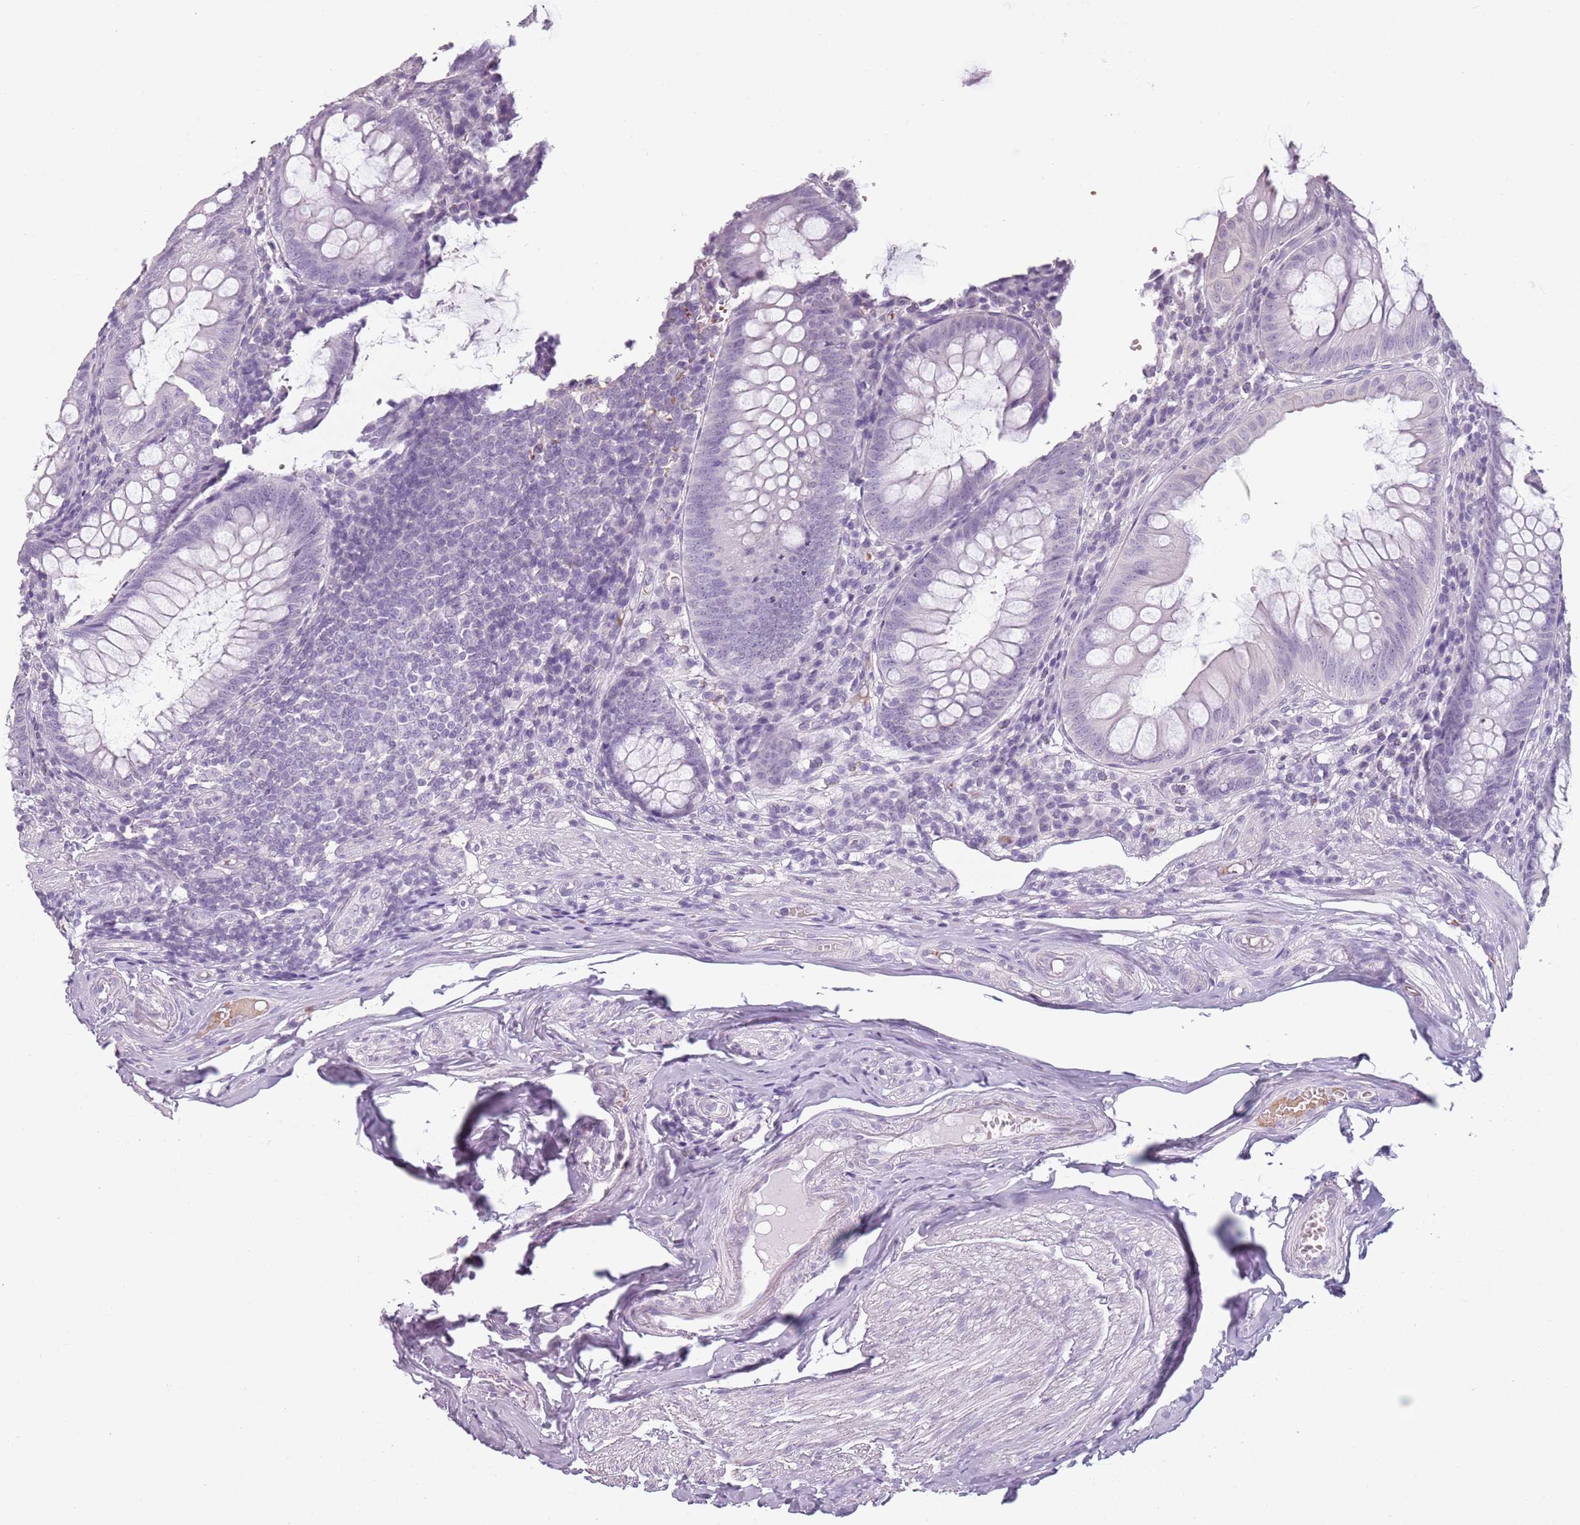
{"staining": {"intensity": "negative", "quantity": "none", "location": "none"}, "tissue": "appendix", "cell_type": "Glandular cells", "image_type": "normal", "snomed": [{"axis": "morphology", "description": "Normal tissue, NOS"}, {"axis": "topography", "description": "Appendix"}], "caption": "Micrograph shows no significant protein expression in glandular cells of benign appendix. Nuclei are stained in blue.", "gene": "PIEZO1", "patient": {"sex": "male", "age": 83}}